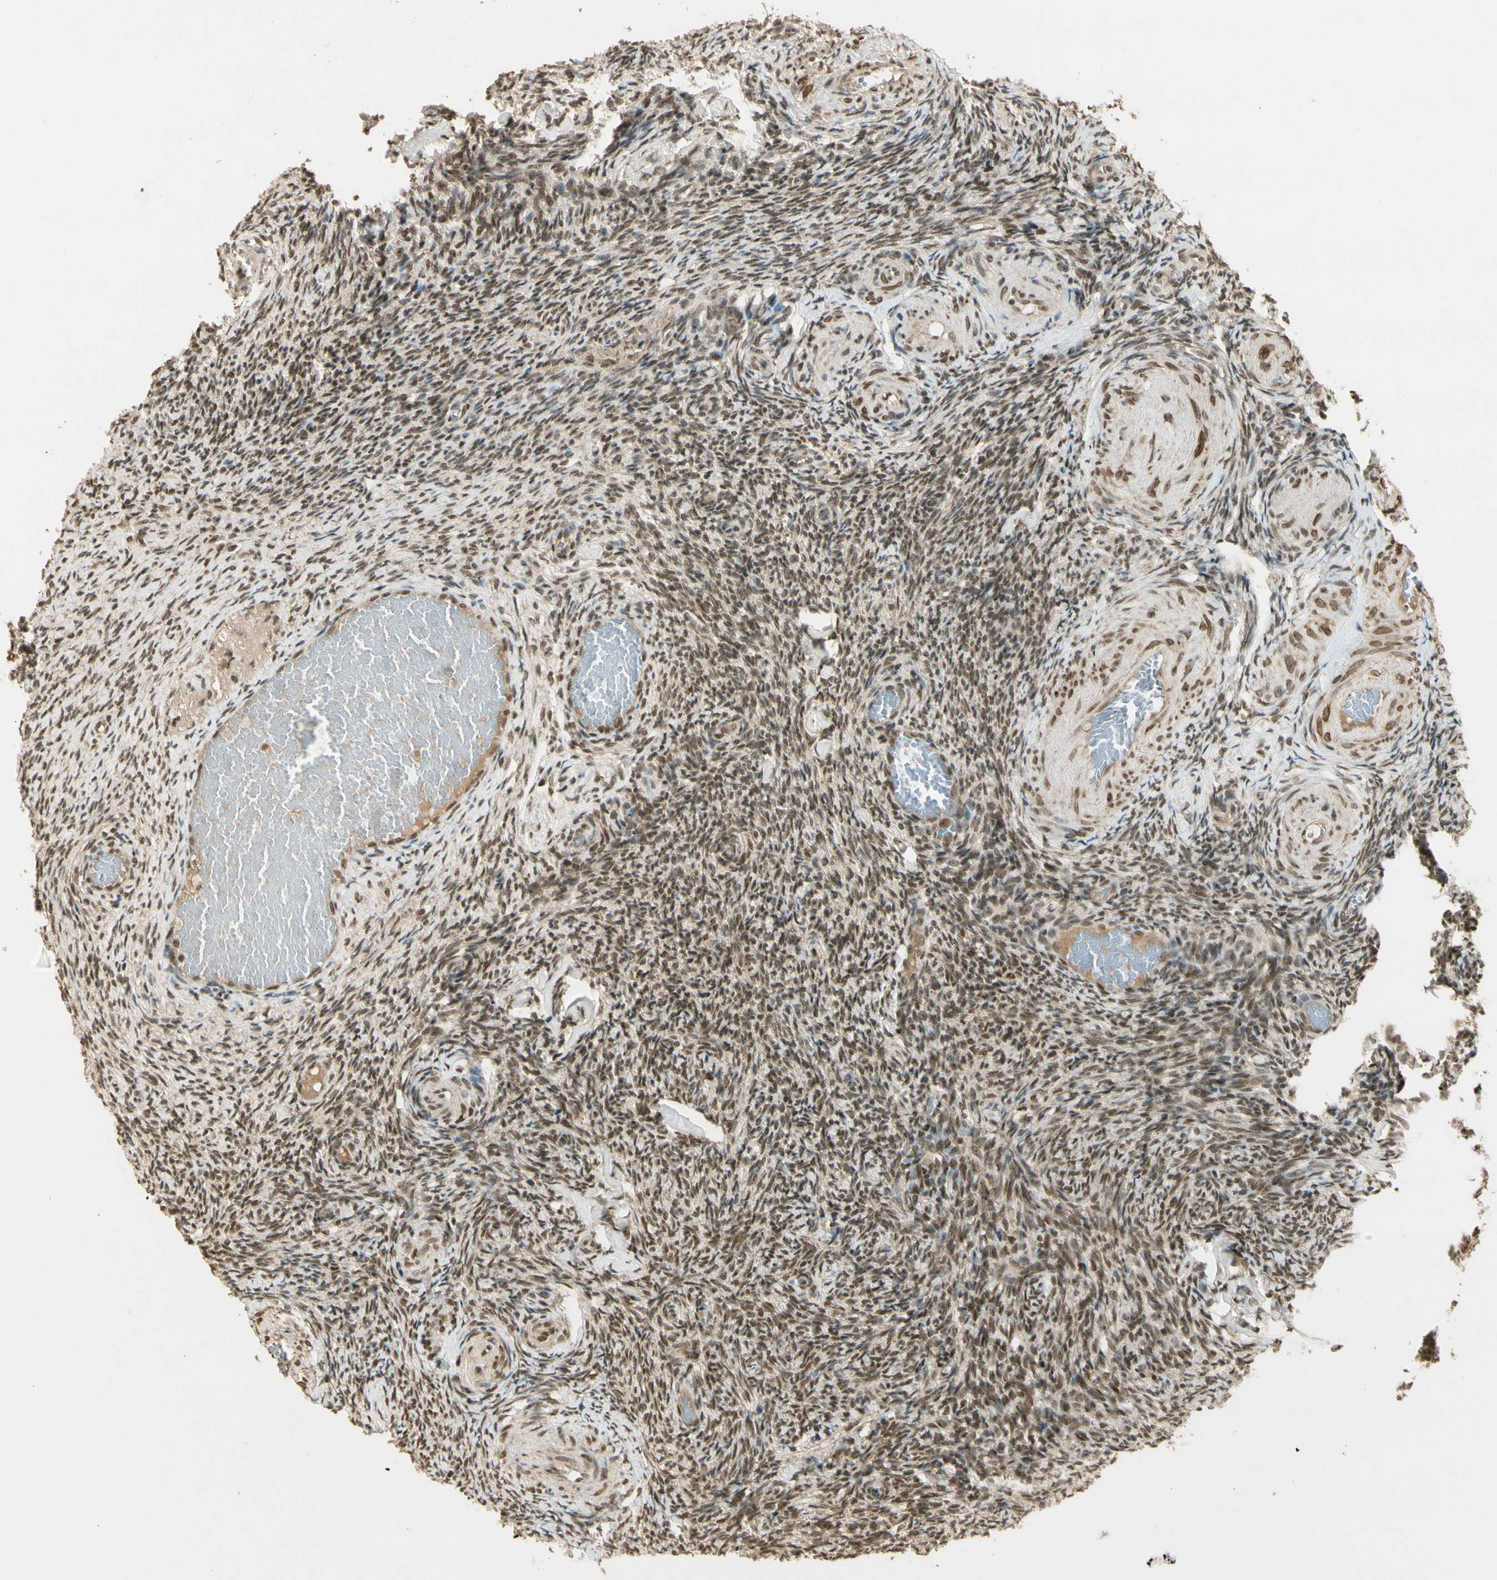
{"staining": {"intensity": "moderate", "quantity": ">75%", "location": "nuclear"}, "tissue": "ovary", "cell_type": "Follicle cells", "image_type": "normal", "snomed": [{"axis": "morphology", "description": "Normal tissue, NOS"}, {"axis": "topography", "description": "Ovary"}], "caption": "Immunohistochemistry (IHC) (DAB) staining of benign human ovary demonstrates moderate nuclear protein positivity in about >75% of follicle cells.", "gene": "ZNF135", "patient": {"sex": "female", "age": 60}}